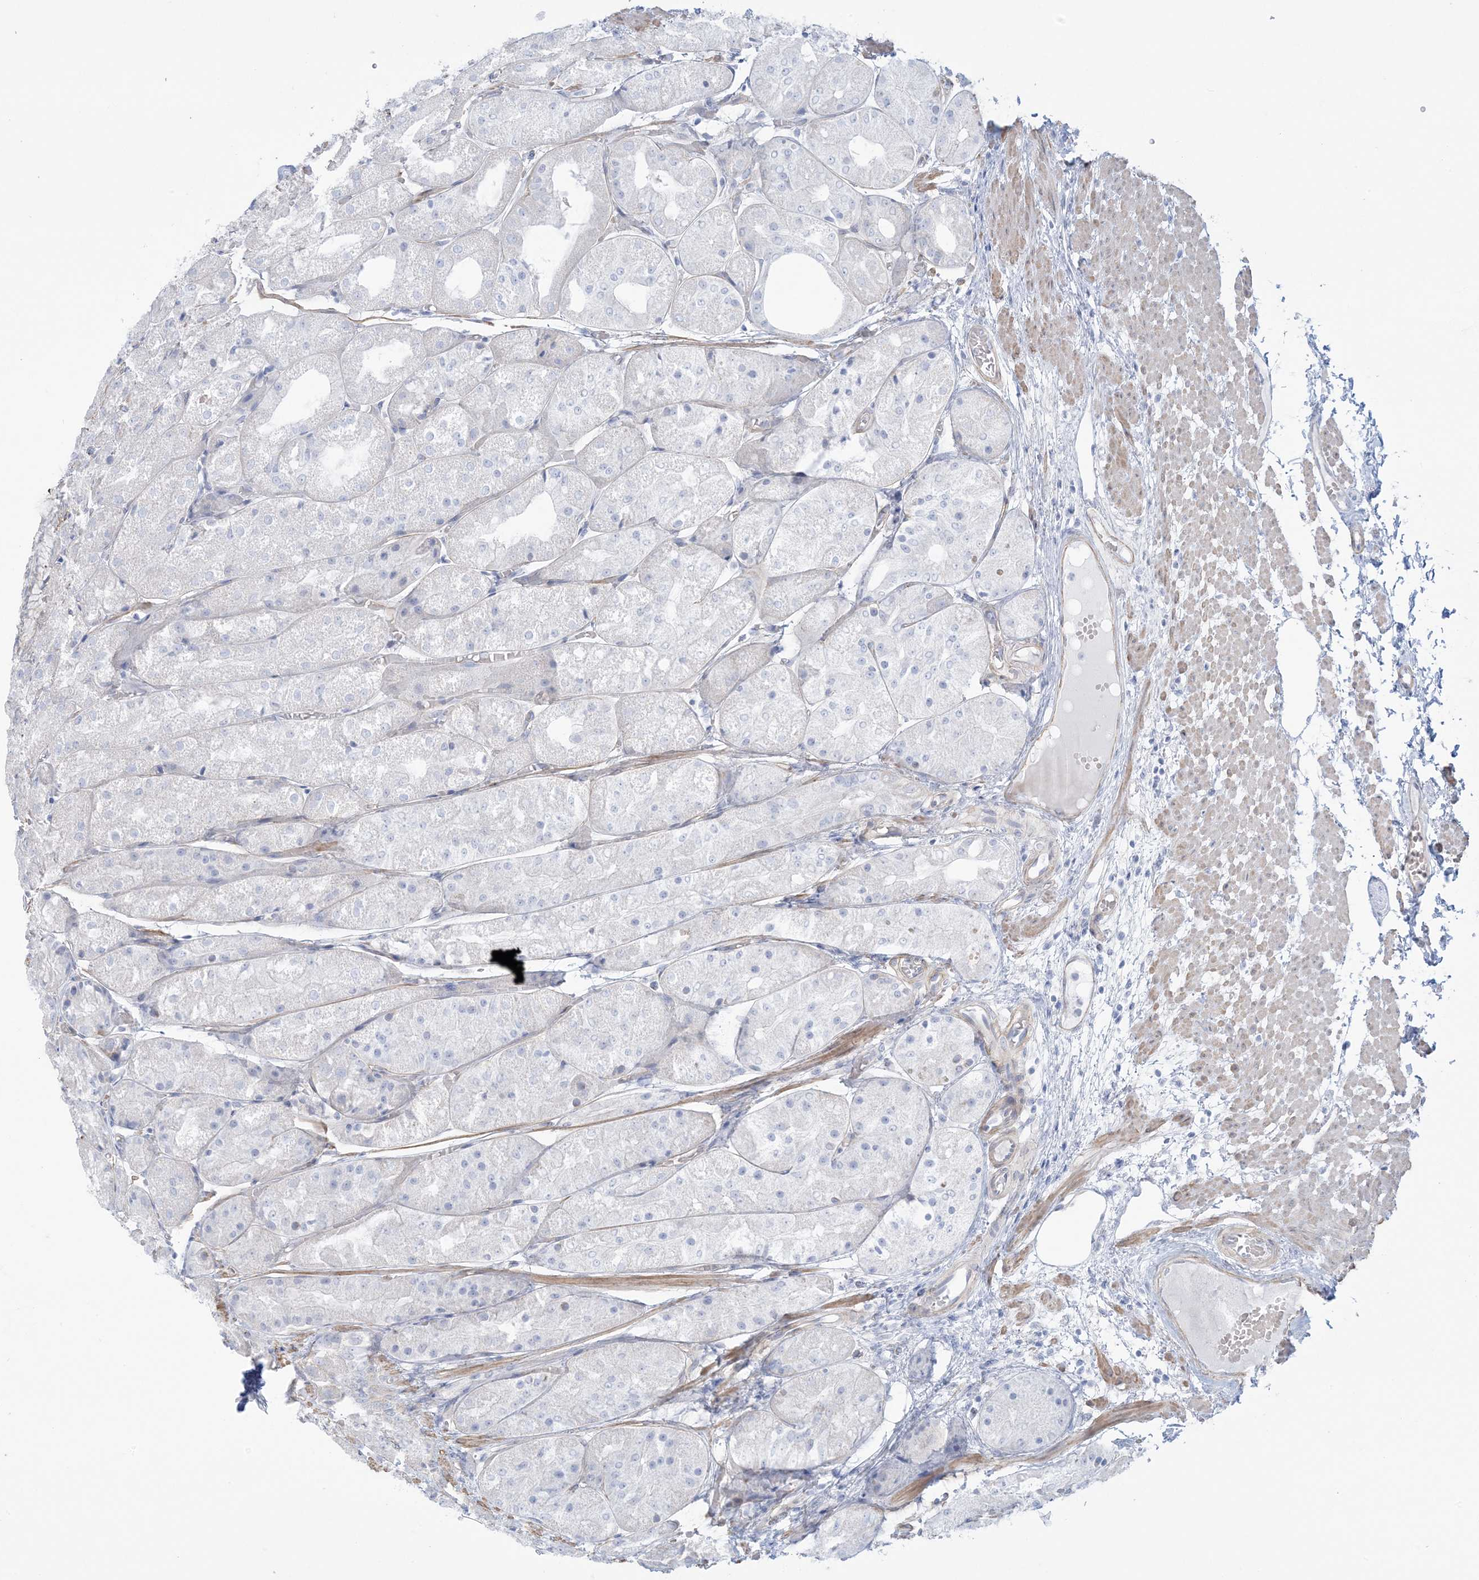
{"staining": {"intensity": "negative", "quantity": "none", "location": "none"}, "tissue": "stomach", "cell_type": "Glandular cells", "image_type": "normal", "snomed": [{"axis": "morphology", "description": "Normal tissue, NOS"}, {"axis": "topography", "description": "Stomach, upper"}], "caption": "Stomach was stained to show a protein in brown. There is no significant expression in glandular cells. (Brightfield microscopy of DAB immunohistochemistry (IHC) at high magnification).", "gene": "AGXT", "patient": {"sex": "male", "age": 72}}